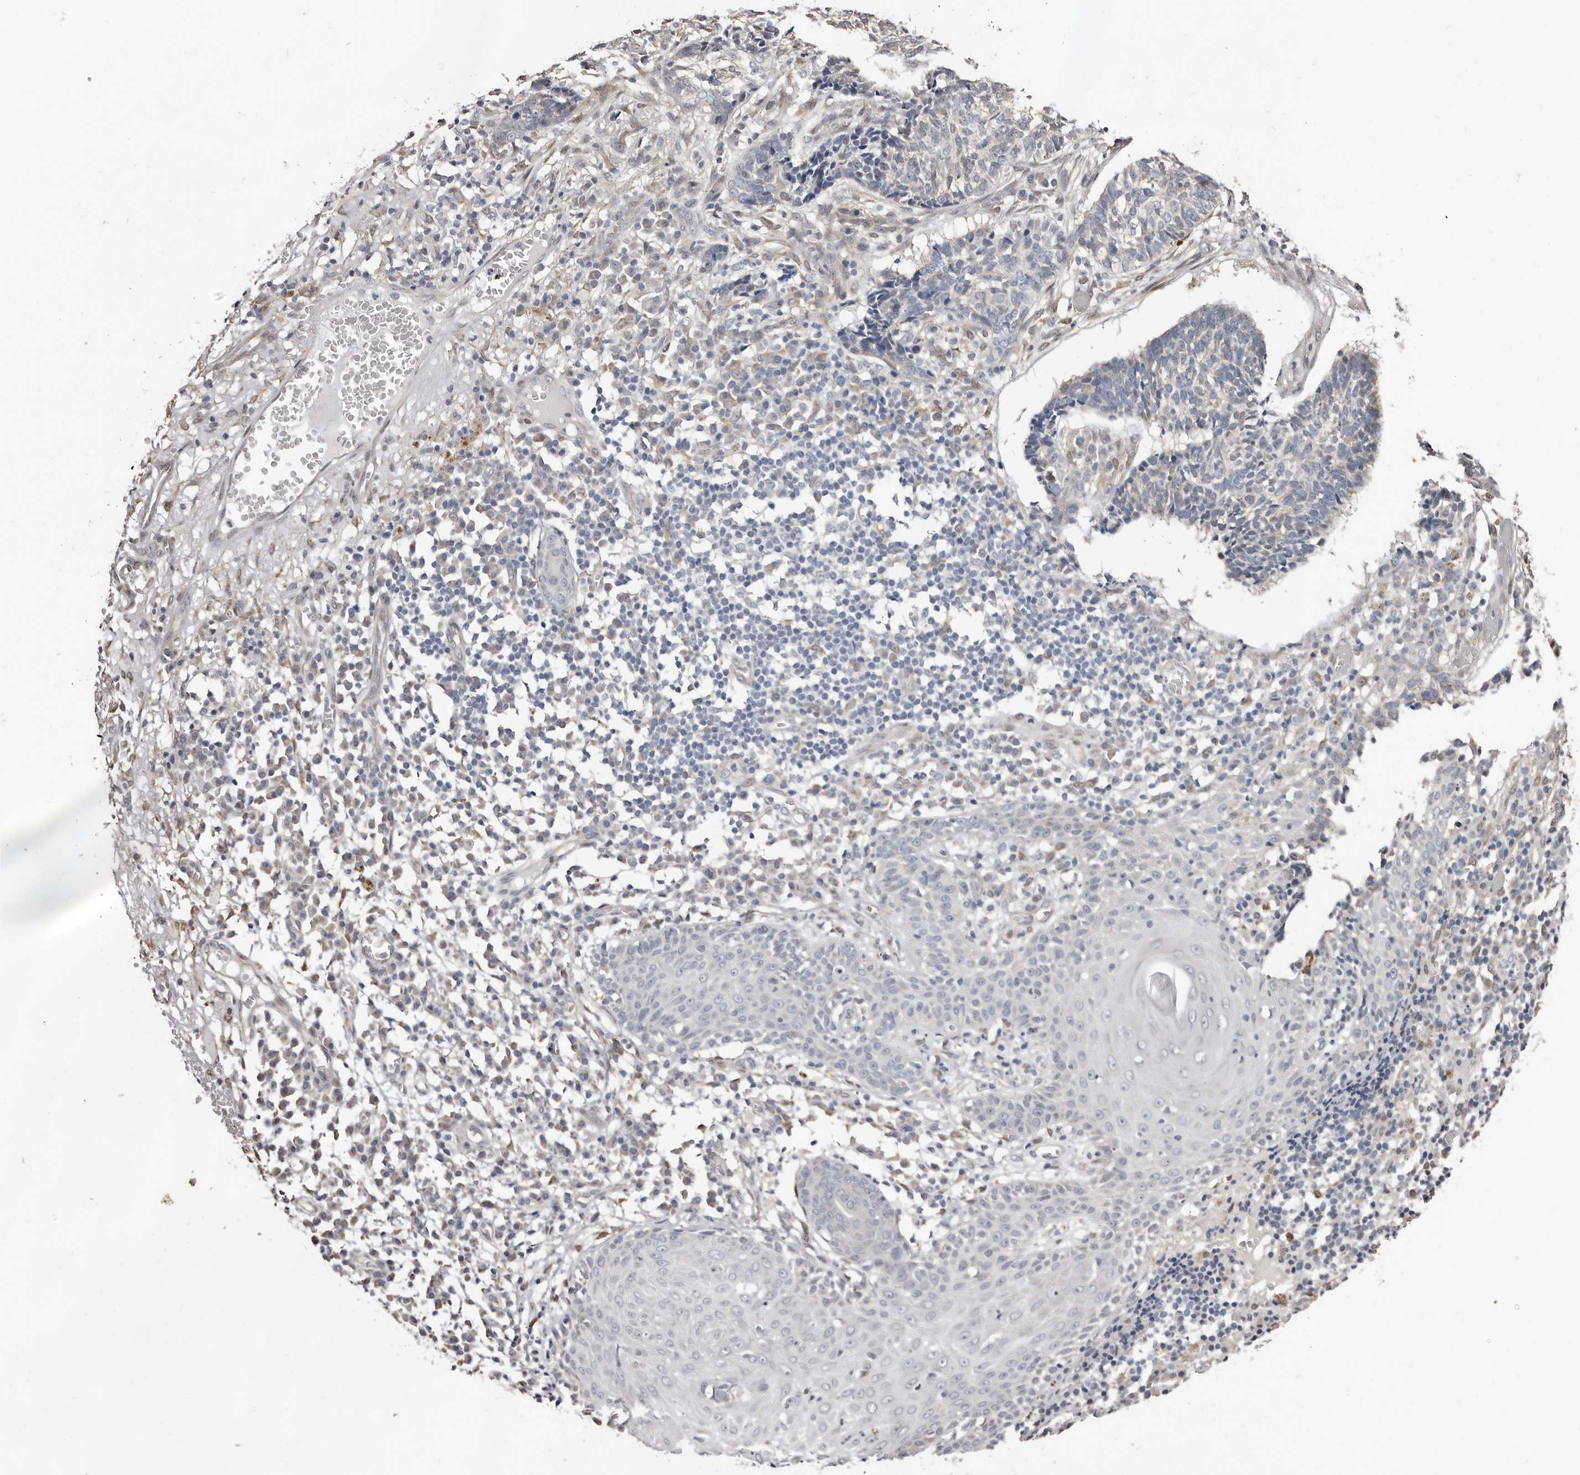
{"staining": {"intensity": "negative", "quantity": "none", "location": "none"}, "tissue": "skin cancer", "cell_type": "Tumor cells", "image_type": "cancer", "snomed": [{"axis": "morphology", "description": "Basal cell carcinoma"}, {"axis": "topography", "description": "Skin"}], "caption": "A histopathology image of human skin basal cell carcinoma is negative for staining in tumor cells.", "gene": "KHDRBS2", "patient": {"sex": "male", "age": 85}}